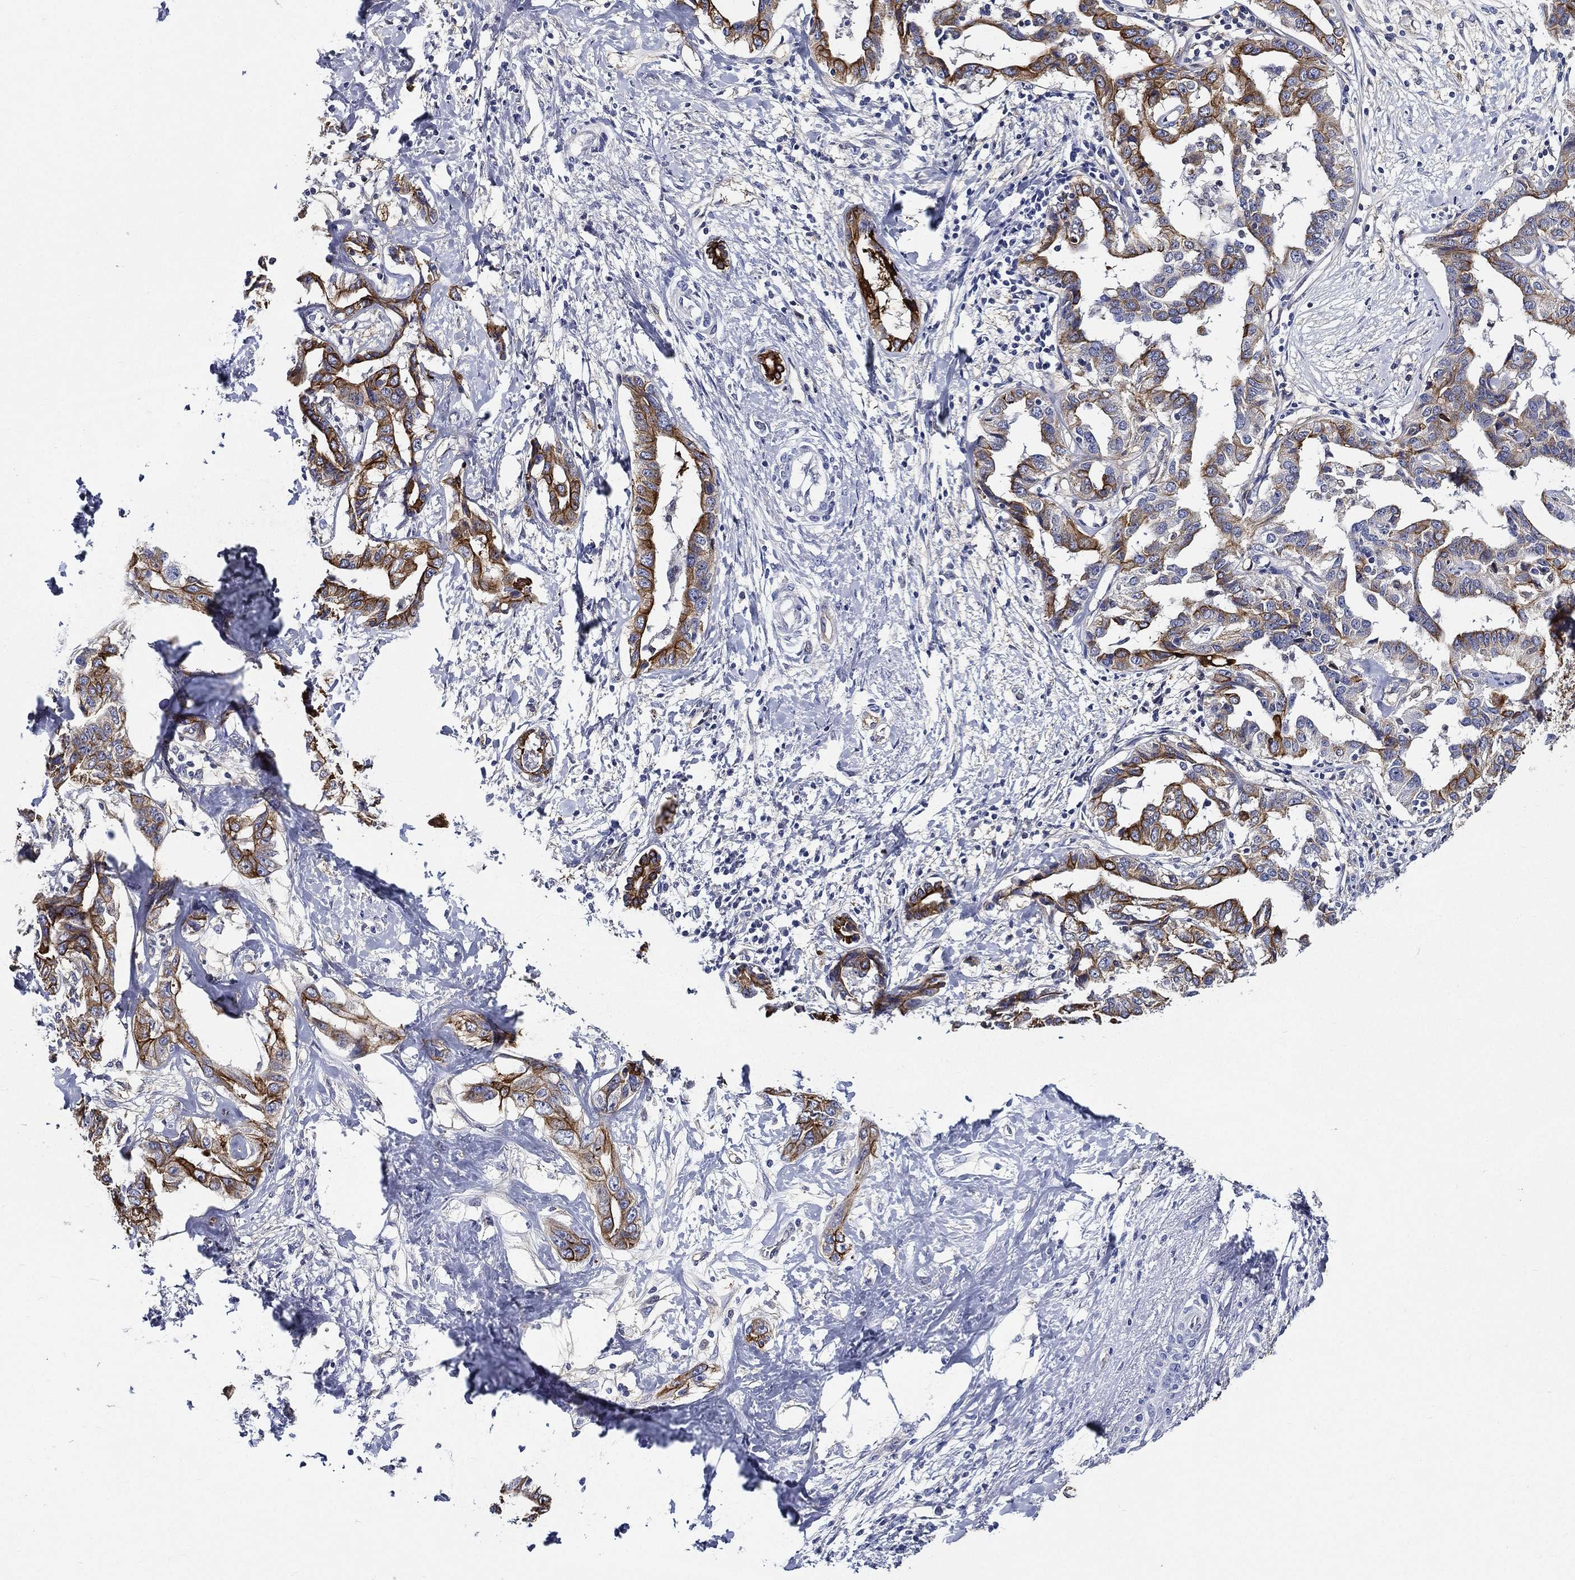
{"staining": {"intensity": "strong", "quantity": "25%-75%", "location": "cytoplasmic/membranous"}, "tissue": "liver cancer", "cell_type": "Tumor cells", "image_type": "cancer", "snomed": [{"axis": "morphology", "description": "Cholangiocarcinoma"}, {"axis": "topography", "description": "Liver"}], "caption": "Protein staining exhibits strong cytoplasmic/membranous positivity in about 25%-75% of tumor cells in liver cholangiocarcinoma.", "gene": "NEDD9", "patient": {"sex": "male", "age": 59}}